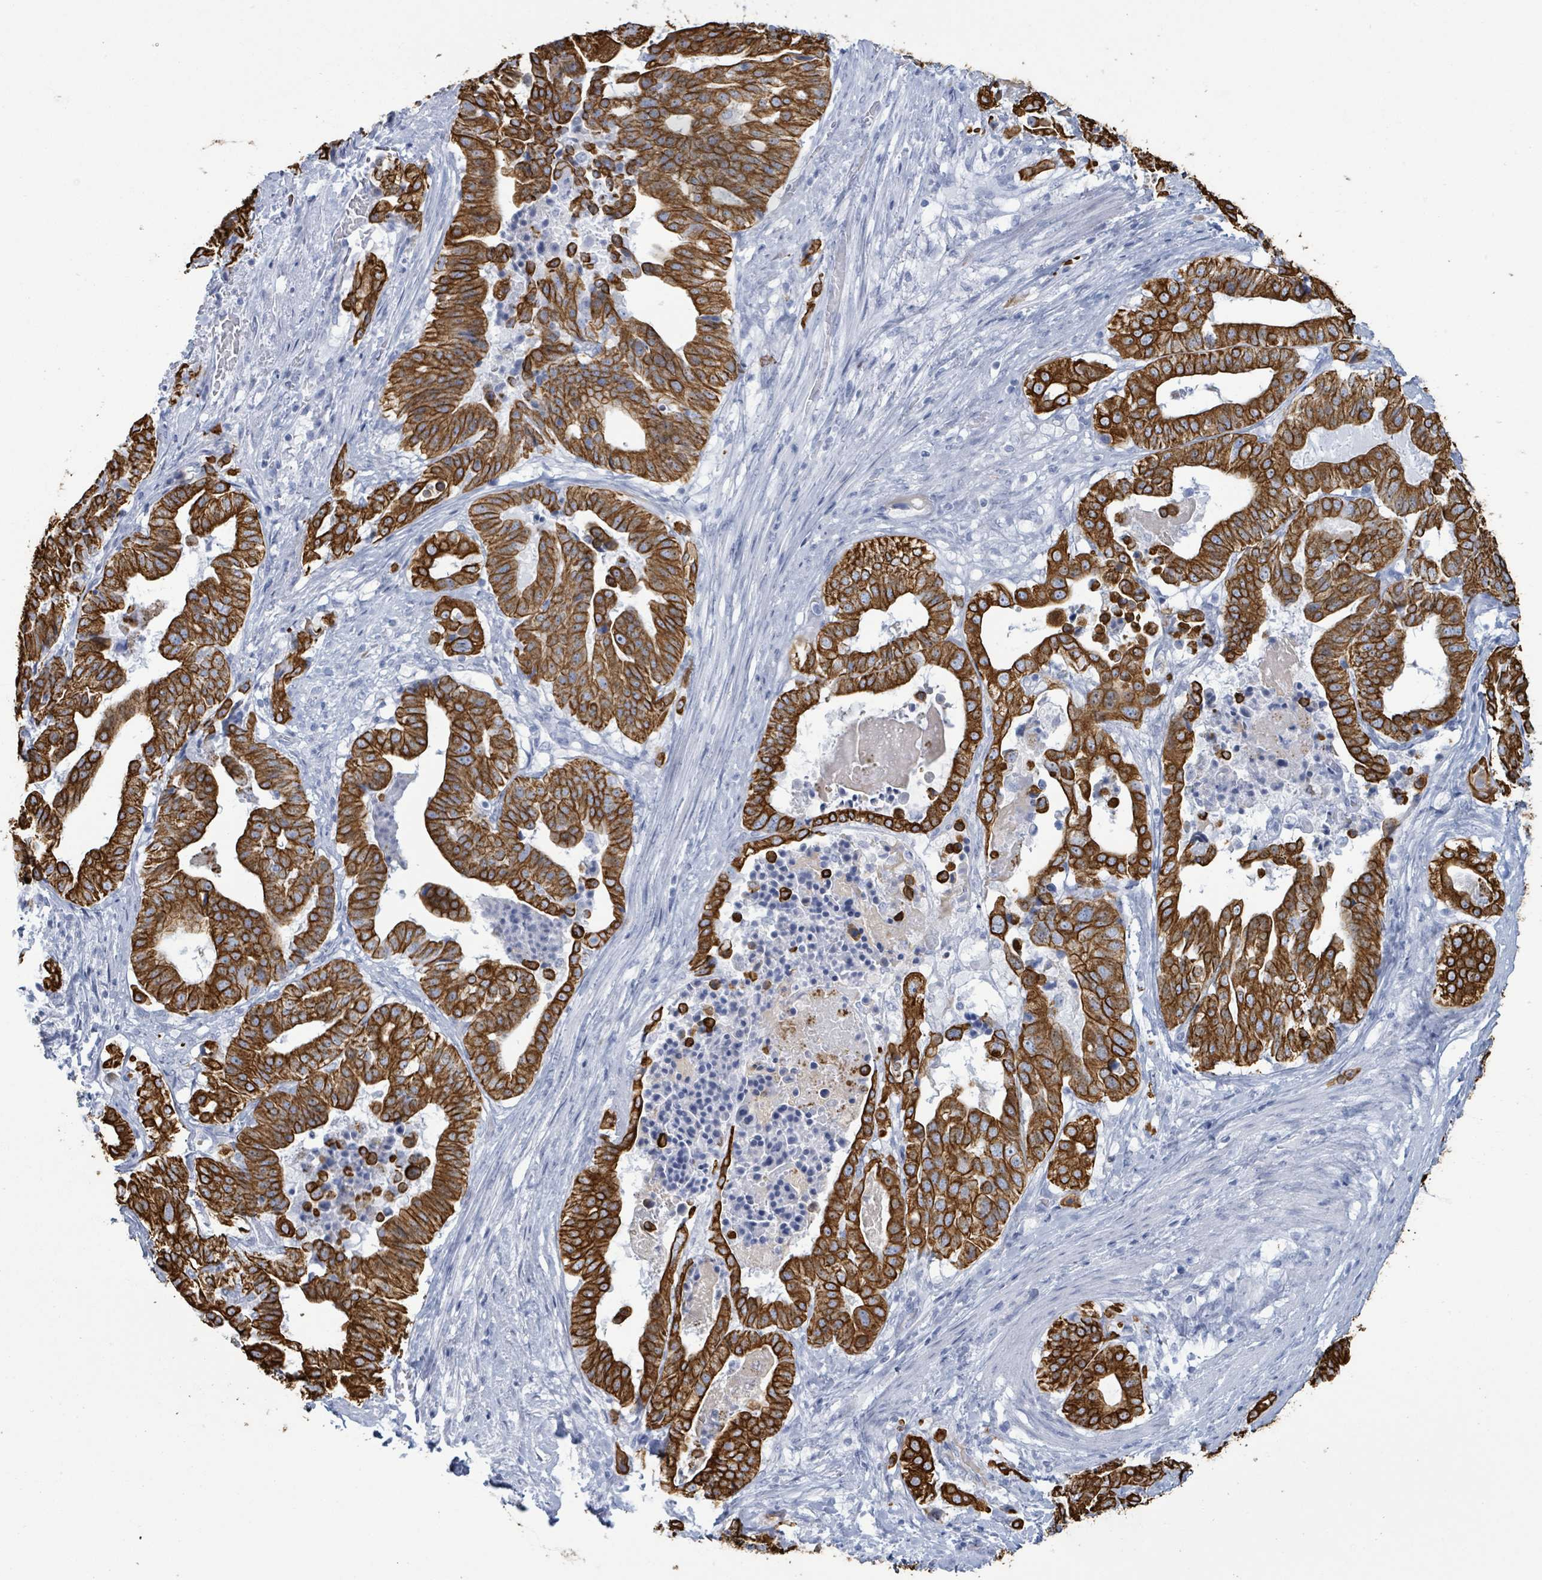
{"staining": {"intensity": "strong", "quantity": ">75%", "location": "cytoplasmic/membranous"}, "tissue": "stomach cancer", "cell_type": "Tumor cells", "image_type": "cancer", "snomed": [{"axis": "morphology", "description": "Adenocarcinoma, NOS"}, {"axis": "topography", "description": "Stomach"}], "caption": "Immunohistochemical staining of human adenocarcinoma (stomach) displays strong cytoplasmic/membranous protein staining in about >75% of tumor cells.", "gene": "KRT8", "patient": {"sex": "male", "age": 48}}